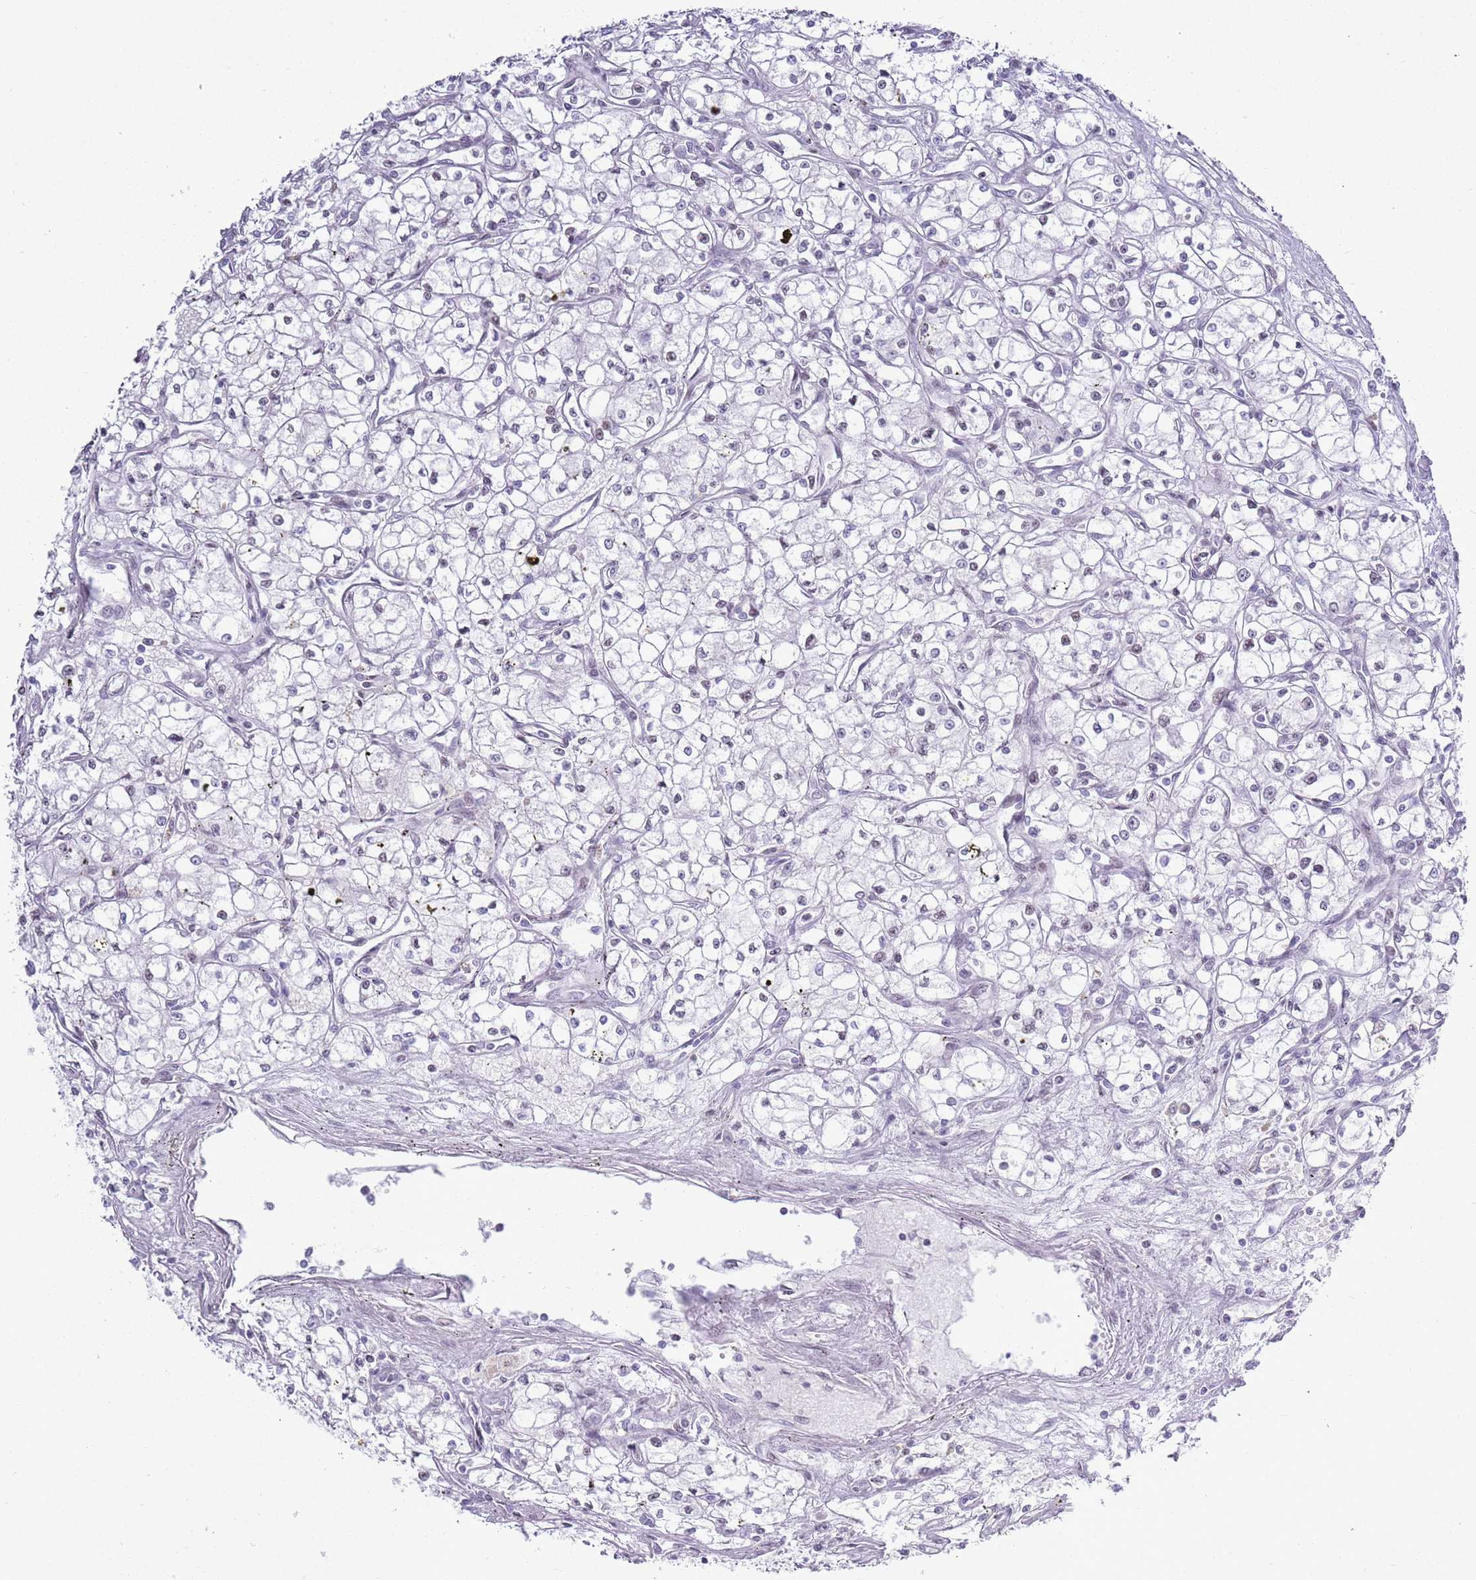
{"staining": {"intensity": "negative", "quantity": "none", "location": "none"}, "tissue": "renal cancer", "cell_type": "Tumor cells", "image_type": "cancer", "snomed": [{"axis": "morphology", "description": "Adenocarcinoma, NOS"}, {"axis": "topography", "description": "Kidney"}], "caption": "Micrograph shows no significant protein positivity in tumor cells of renal cancer.", "gene": "ASIP", "patient": {"sex": "male", "age": 59}}